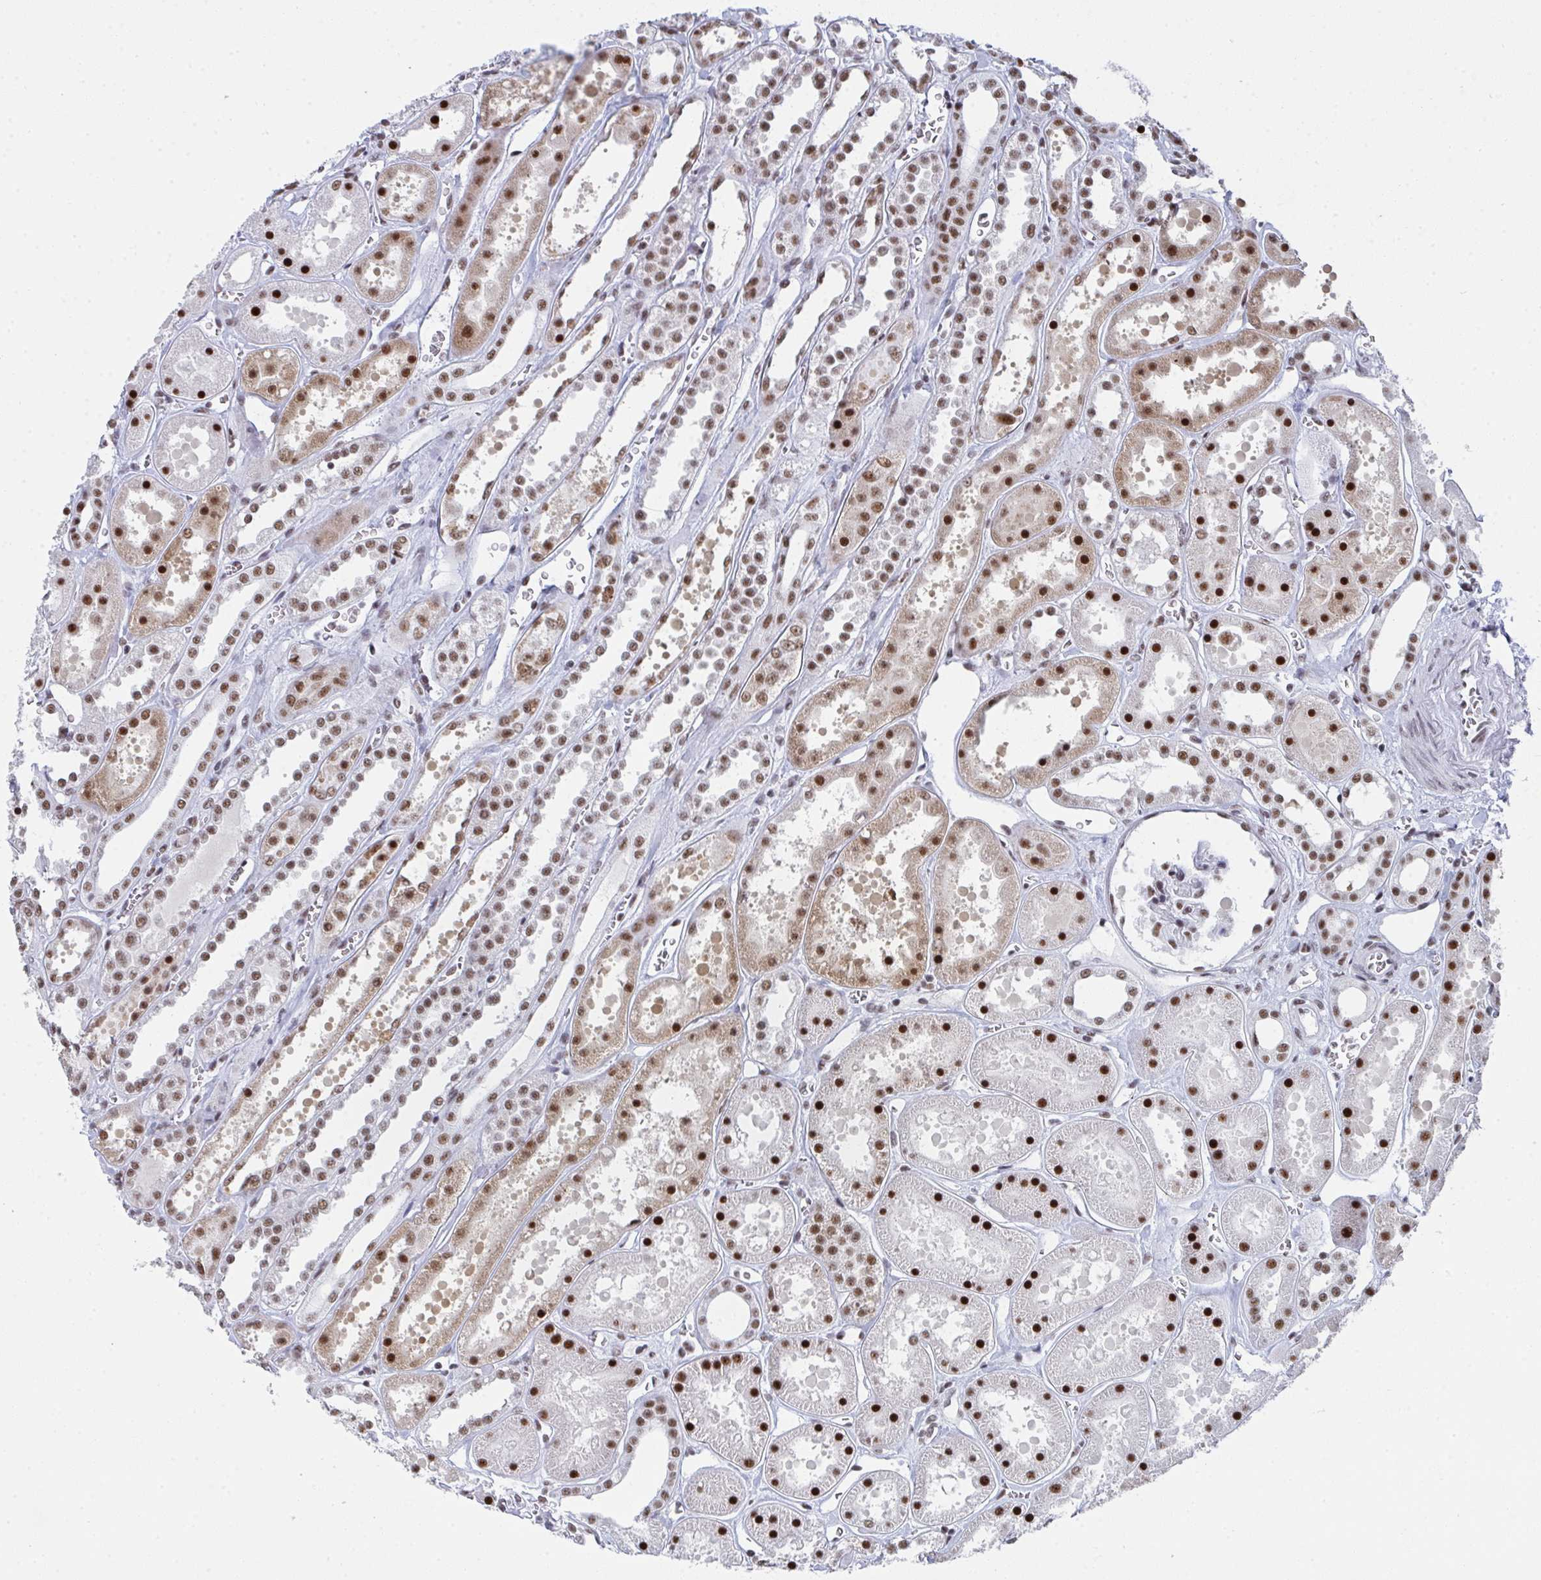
{"staining": {"intensity": "moderate", "quantity": "25%-75%", "location": "nuclear"}, "tissue": "kidney", "cell_type": "Cells in glomeruli", "image_type": "normal", "snomed": [{"axis": "morphology", "description": "Normal tissue, NOS"}, {"axis": "topography", "description": "Kidney"}], "caption": "Immunohistochemistry photomicrograph of normal kidney: human kidney stained using immunohistochemistry displays medium levels of moderate protein expression localized specifically in the nuclear of cells in glomeruli, appearing as a nuclear brown color.", "gene": "SNRNP70", "patient": {"sex": "female", "age": 41}}